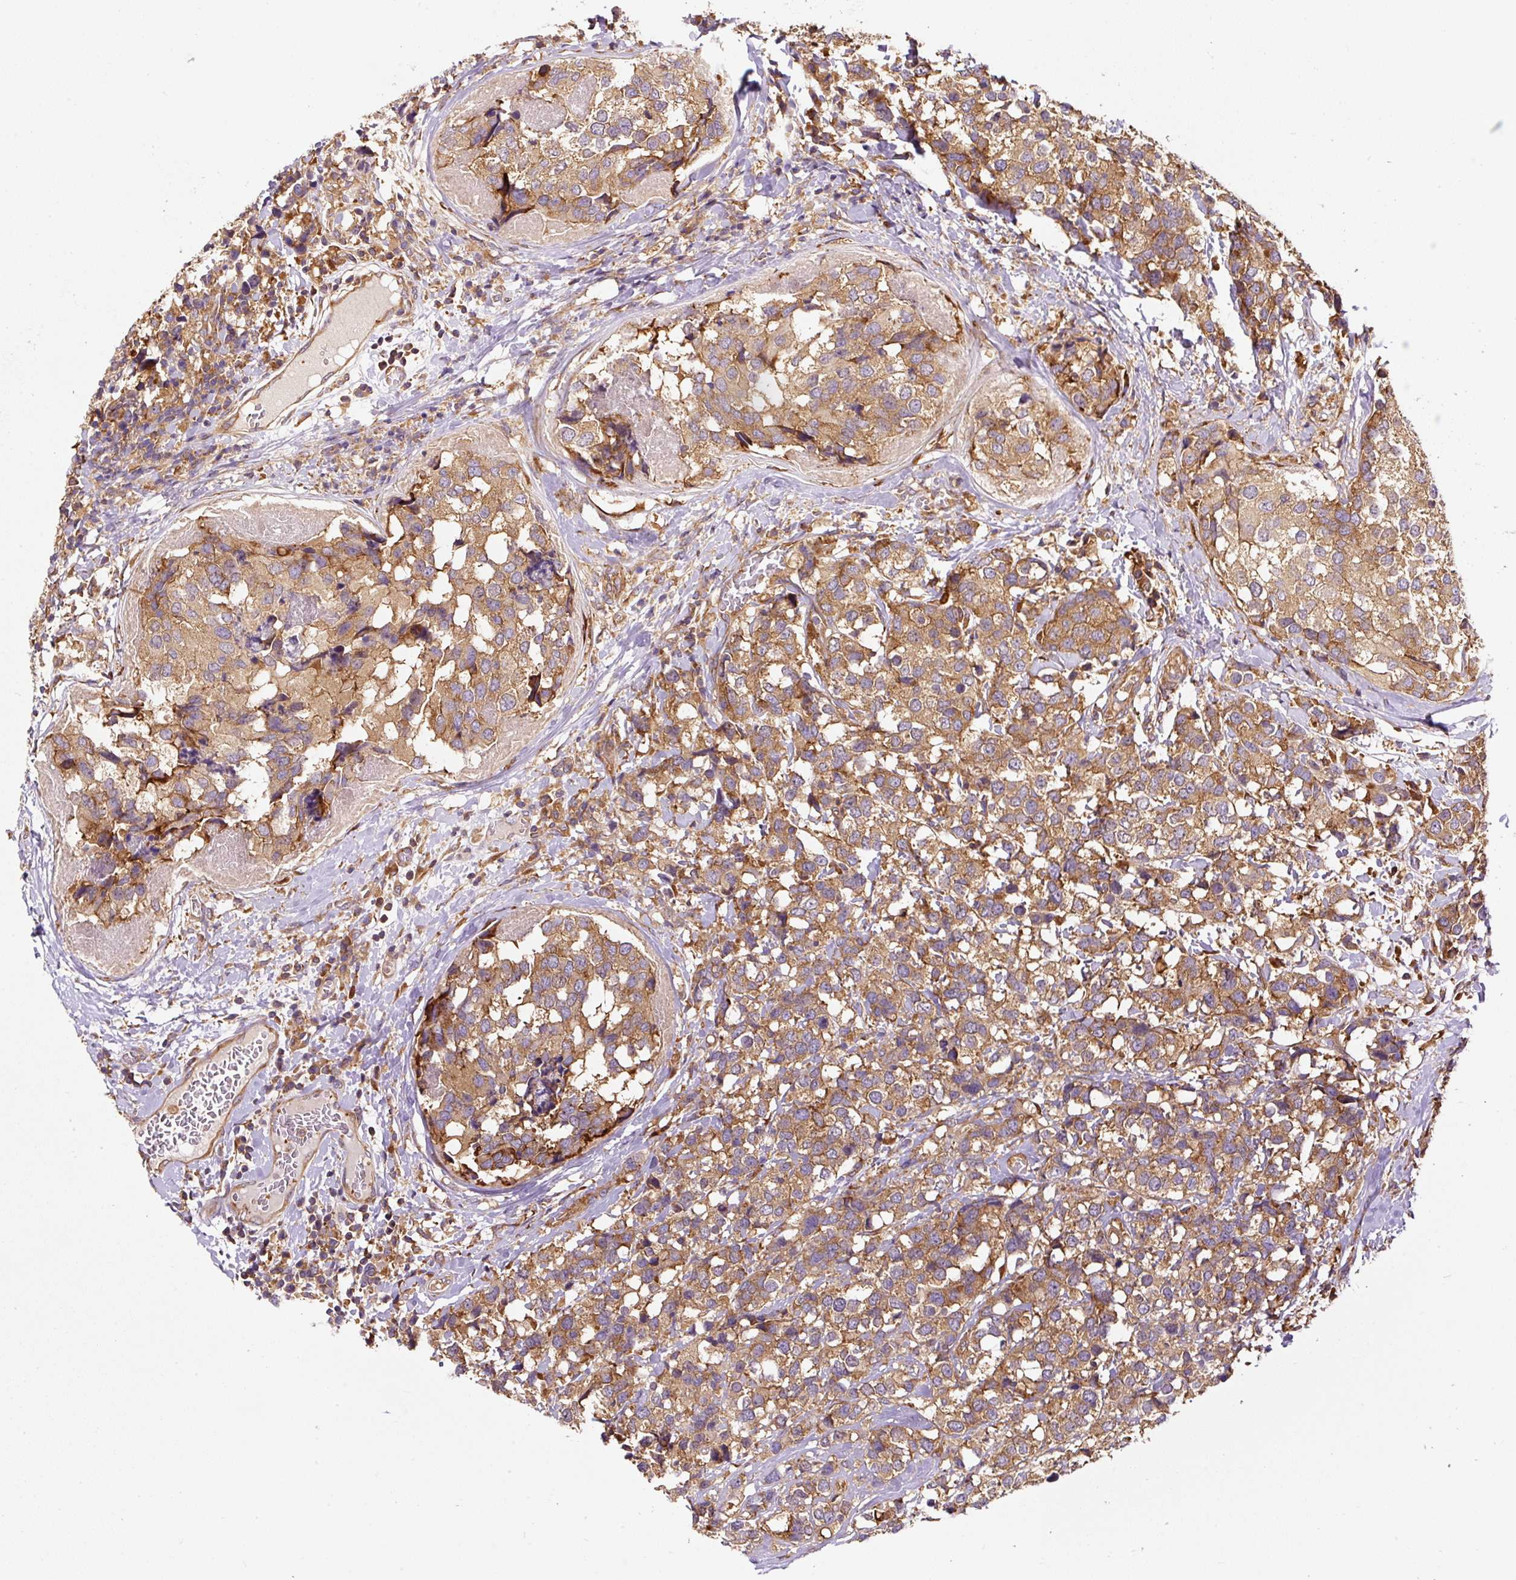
{"staining": {"intensity": "moderate", "quantity": ">75%", "location": "cytoplasmic/membranous"}, "tissue": "breast cancer", "cell_type": "Tumor cells", "image_type": "cancer", "snomed": [{"axis": "morphology", "description": "Lobular carcinoma"}, {"axis": "topography", "description": "Breast"}], "caption": "High-power microscopy captured an immunohistochemistry (IHC) photomicrograph of lobular carcinoma (breast), revealing moderate cytoplasmic/membranous expression in about >75% of tumor cells. The protein is stained brown, and the nuclei are stained in blue (DAB IHC with brightfield microscopy, high magnification).", "gene": "EIF2S2", "patient": {"sex": "female", "age": 59}}